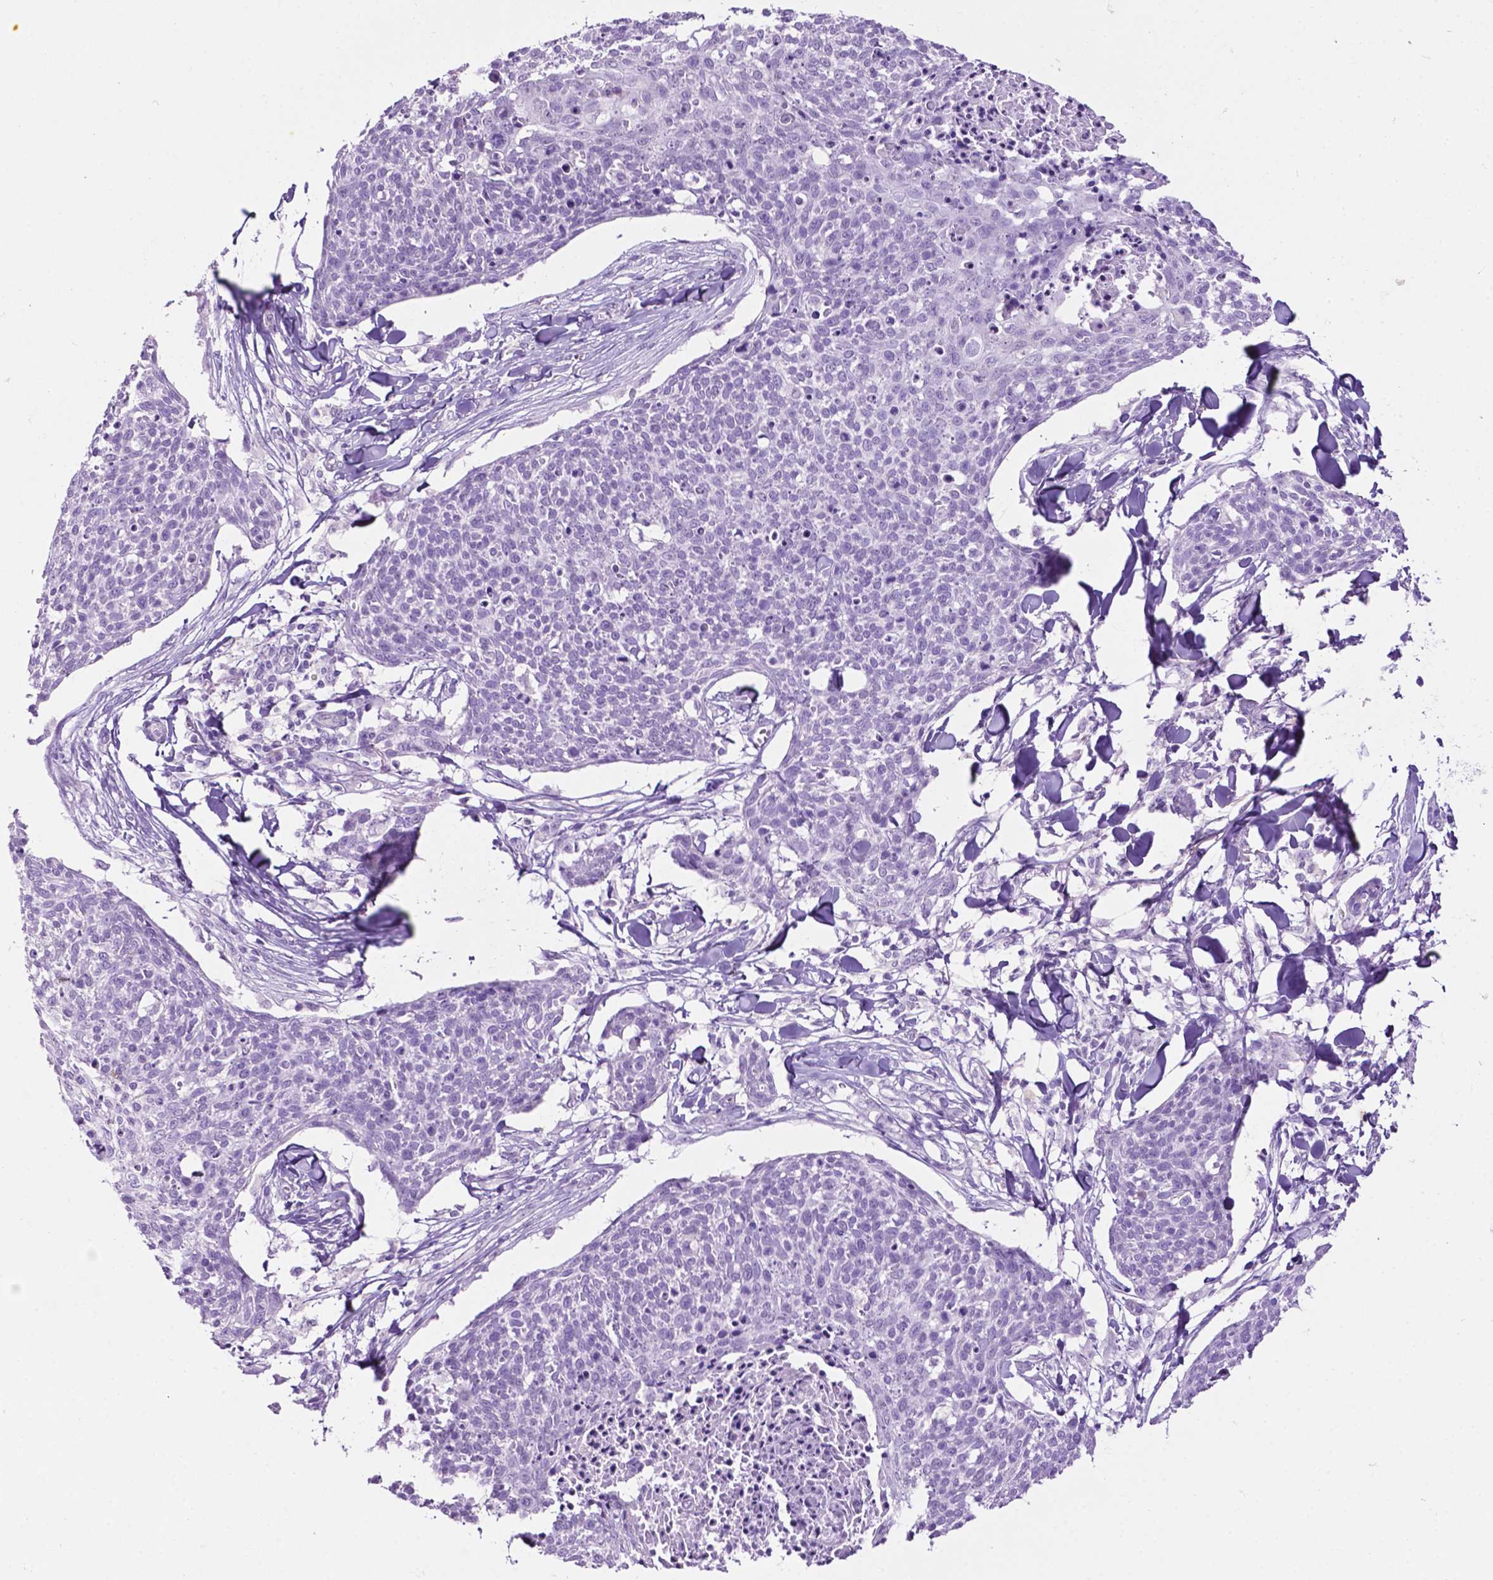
{"staining": {"intensity": "negative", "quantity": "none", "location": "none"}, "tissue": "skin cancer", "cell_type": "Tumor cells", "image_type": "cancer", "snomed": [{"axis": "morphology", "description": "Squamous cell carcinoma, NOS"}, {"axis": "topography", "description": "Skin"}, {"axis": "topography", "description": "Vulva"}], "caption": "Tumor cells show no significant positivity in skin cancer (squamous cell carcinoma).", "gene": "PHGR1", "patient": {"sex": "female", "age": 75}}